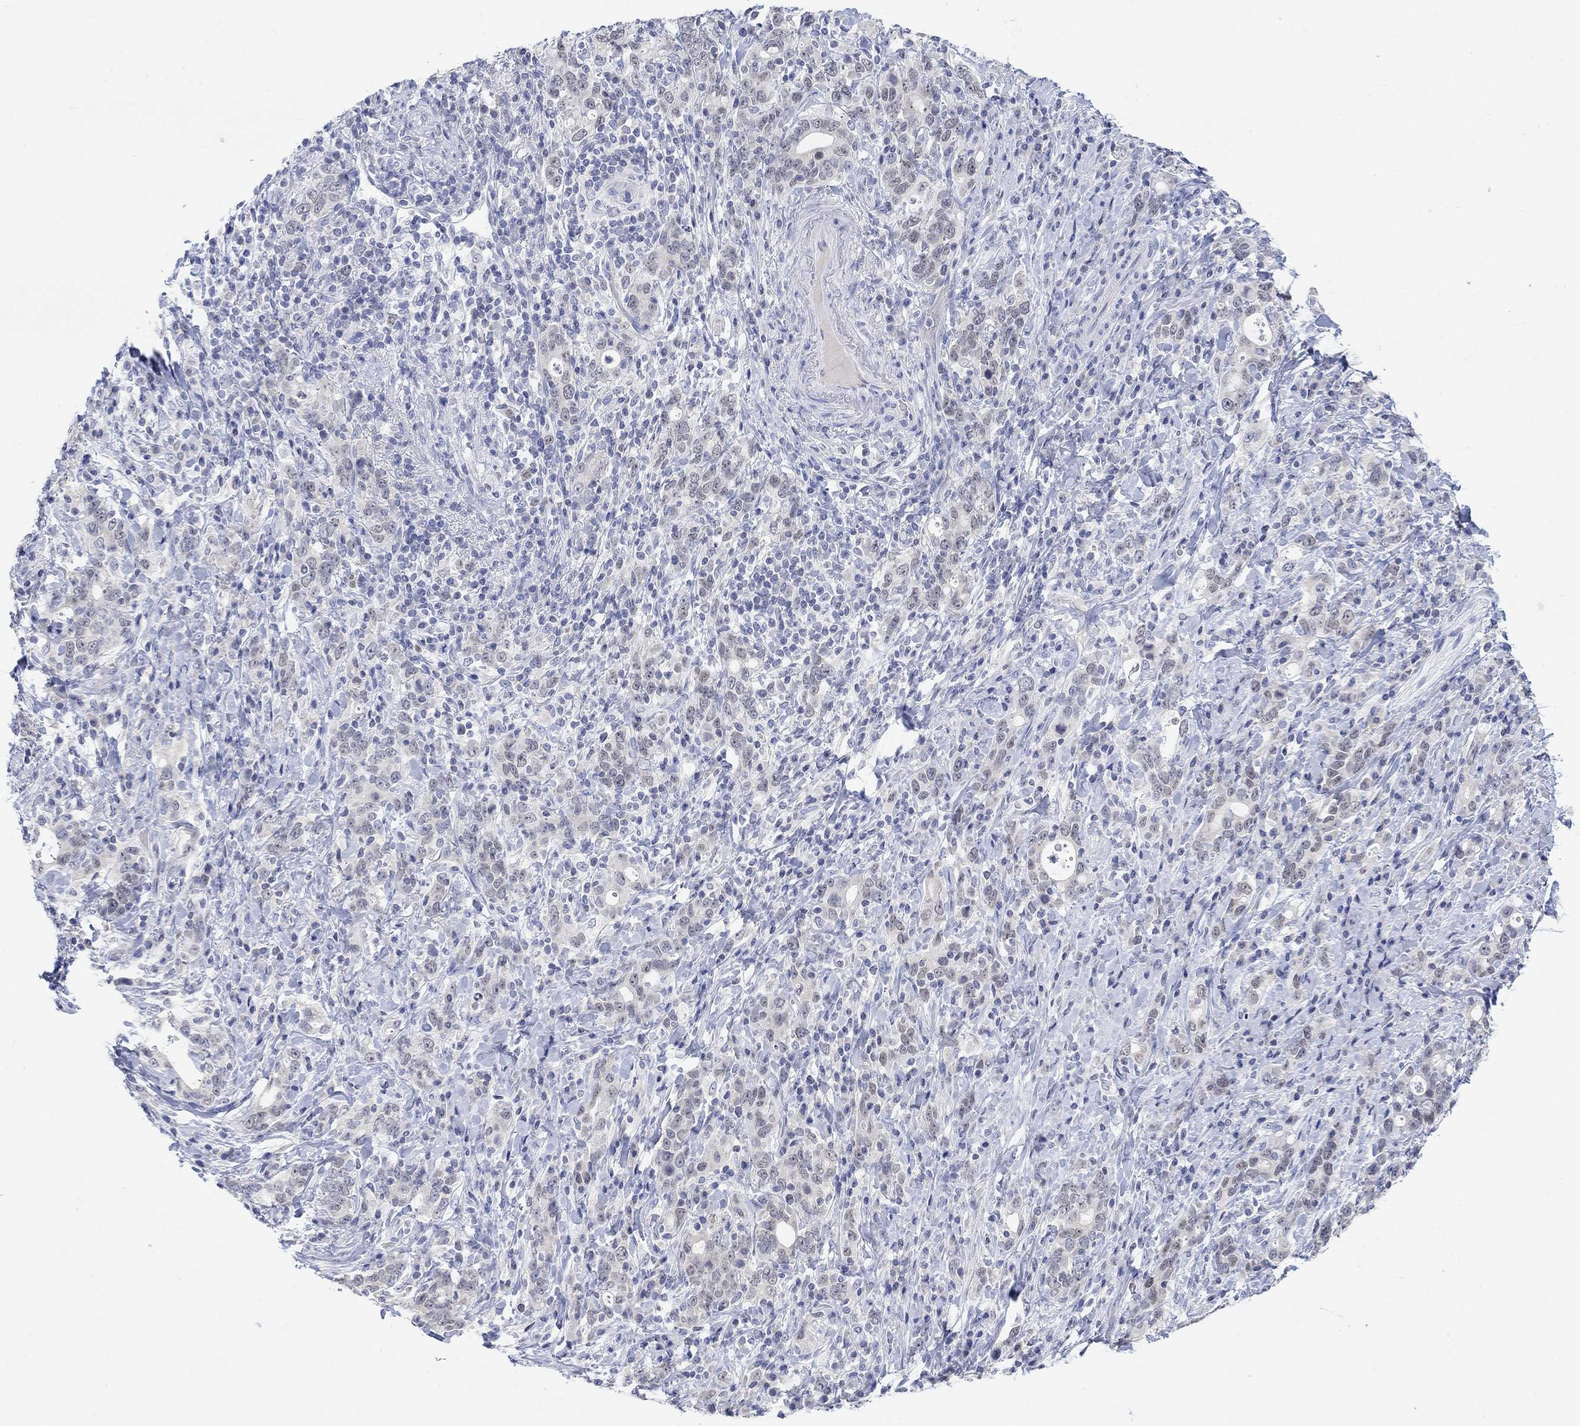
{"staining": {"intensity": "negative", "quantity": "none", "location": "none"}, "tissue": "stomach cancer", "cell_type": "Tumor cells", "image_type": "cancer", "snomed": [{"axis": "morphology", "description": "Adenocarcinoma, NOS"}, {"axis": "topography", "description": "Stomach"}], "caption": "Immunohistochemical staining of stomach cancer (adenocarcinoma) displays no significant staining in tumor cells.", "gene": "ATP6V1E2", "patient": {"sex": "male", "age": 79}}